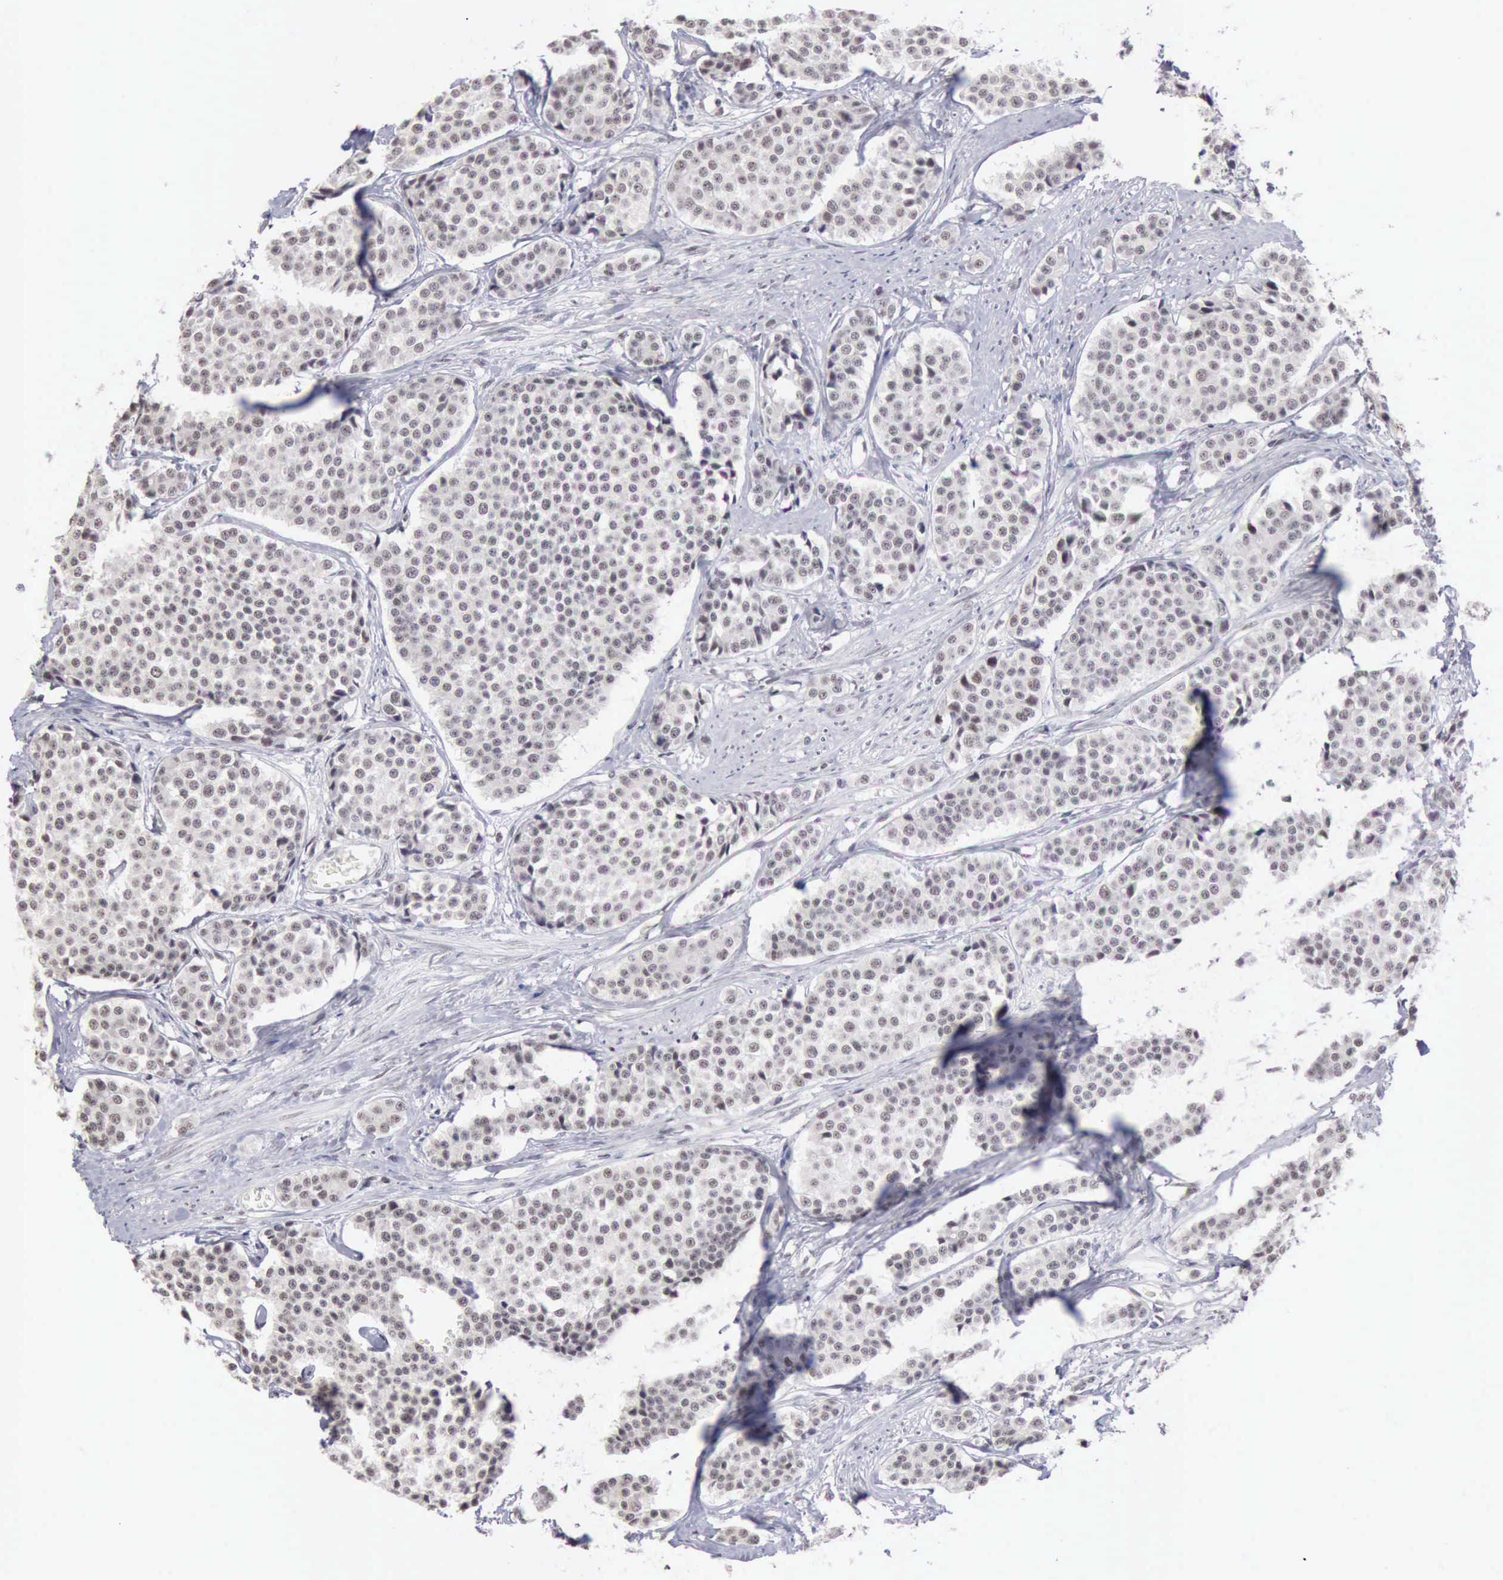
{"staining": {"intensity": "weak", "quantity": "<25%", "location": "nuclear"}, "tissue": "carcinoid", "cell_type": "Tumor cells", "image_type": "cancer", "snomed": [{"axis": "morphology", "description": "Carcinoid, malignant, NOS"}, {"axis": "topography", "description": "Small intestine"}], "caption": "There is no significant staining in tumor cells of carcinoid. (DAB IHC with hematoxylin counter stain).", "gene": "TAF1", "patient": {"sex": "male", "age": 60}}